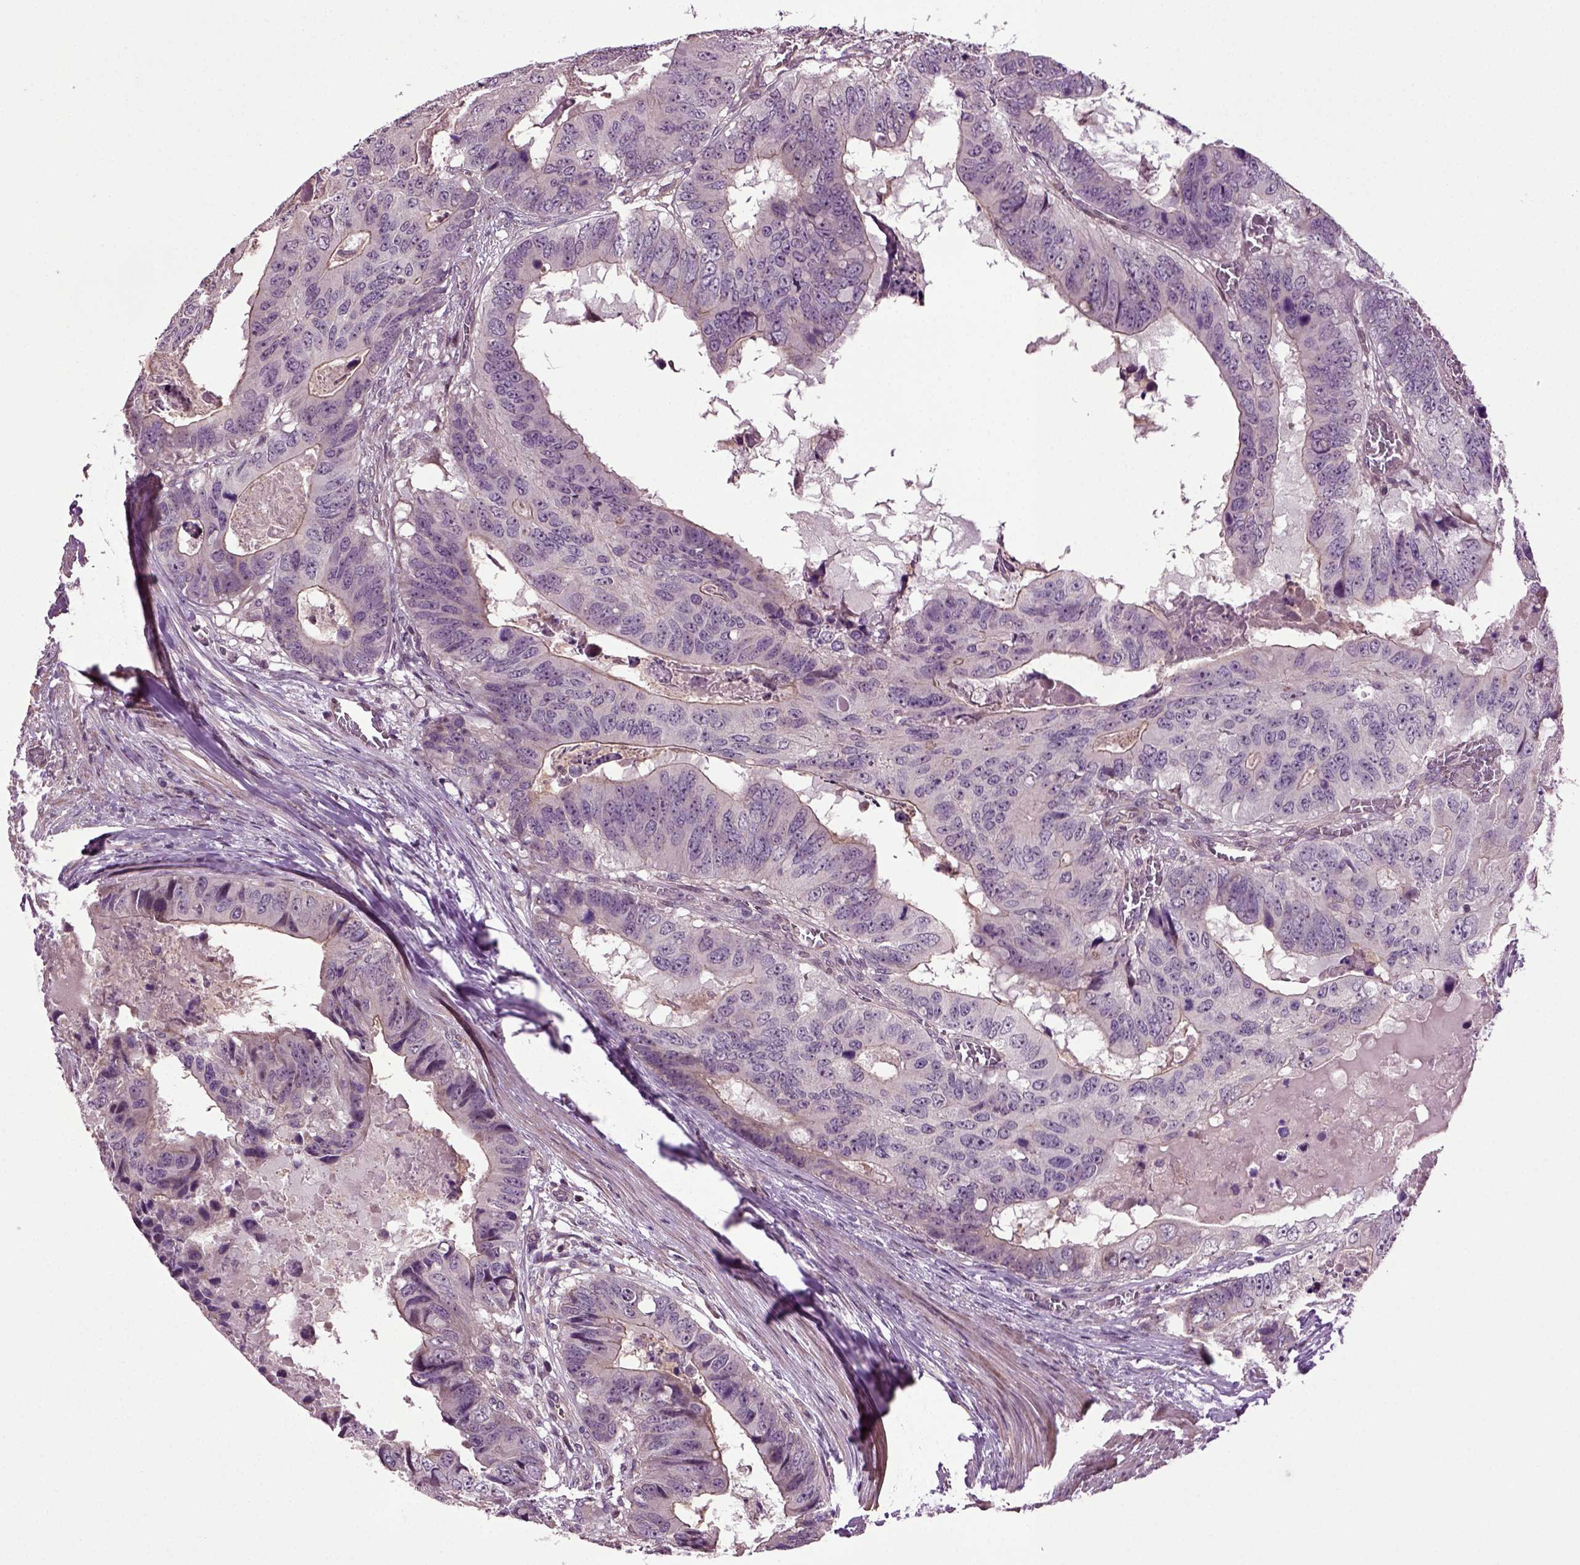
{"staining": {"intensity": "moderate", "quantity": "<25%", "location": "cytoplasmic/membranous"}, "tissue": "colorectal cancer", "cell_type": "Tumor cells", "image_type": "cancer", "snomed": [{"axis": "morphology", "description": "Adenocarcinoma, NOS"}, {"axis": "topography", "description": "Colon"}], "caption": "Protein staining of colorectal cancer tissue reveals moderate cytoplasmic/membranous staining in about <25% of tumor cells.", "gene": "HAGHL", "patient": {"sex": "male", "age": 79}}